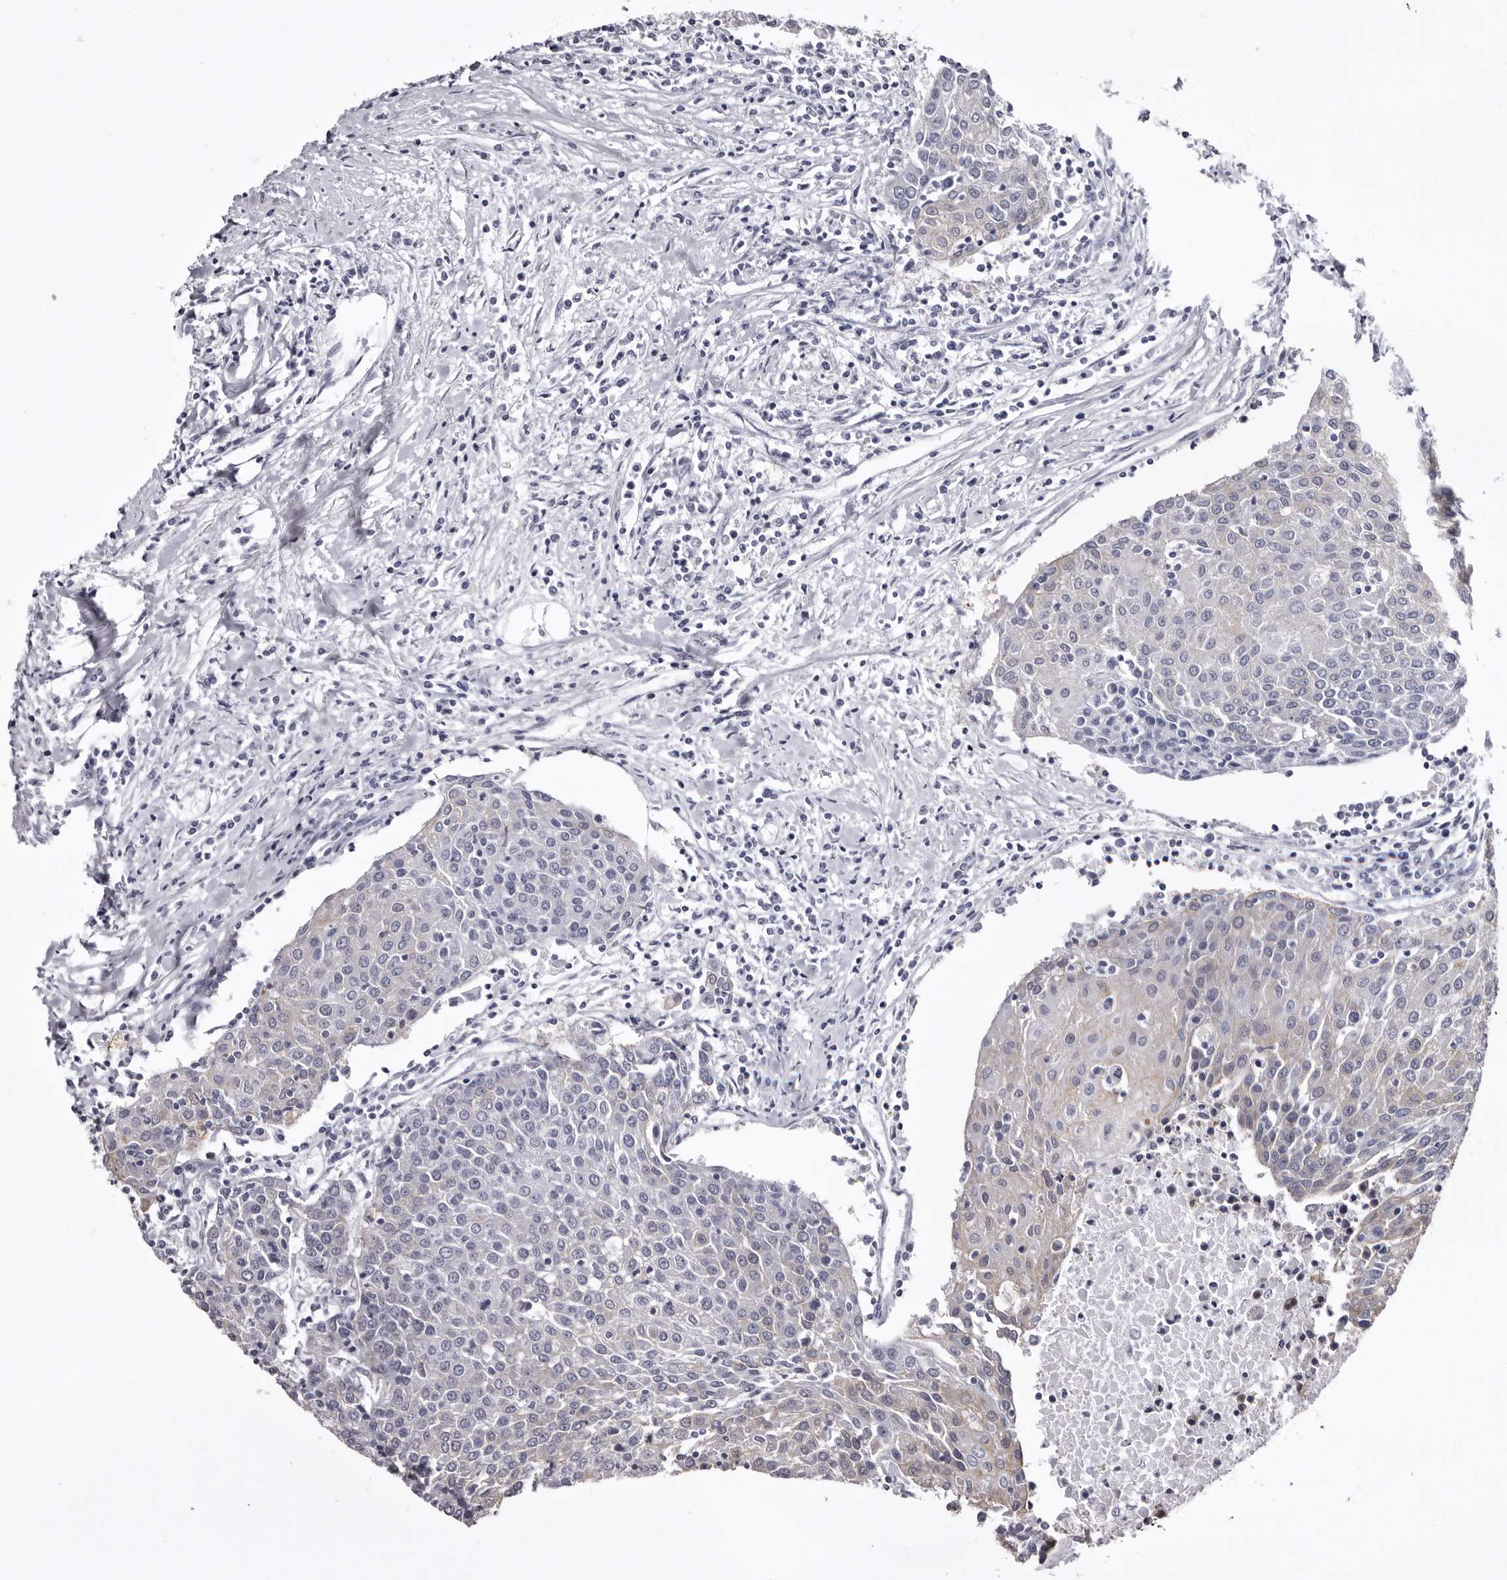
{"staining": {"intensity": "moderate", "quantity": "25%-75%", "location": "cytoplasmic/membranous"}, "tissue": "urothelial cancer", "cell_type": "Tumor cells", "image_type": "cancer", "snomed": [{"axis": "morphology", "description": "Urothelial carcinoma, High grade"}, {"axis": "topography", "description": "Urinary bladder"}], "caption": "A micrograph showing moderate cytoplasmic/membranous staining in about 25%-75% of tumor cells in urothelial carcinoma (high-grade), as visualized by brown immunohistochemical staining.", "gene": "LAD1", "patient": {"sex": "female", "age": 85}}